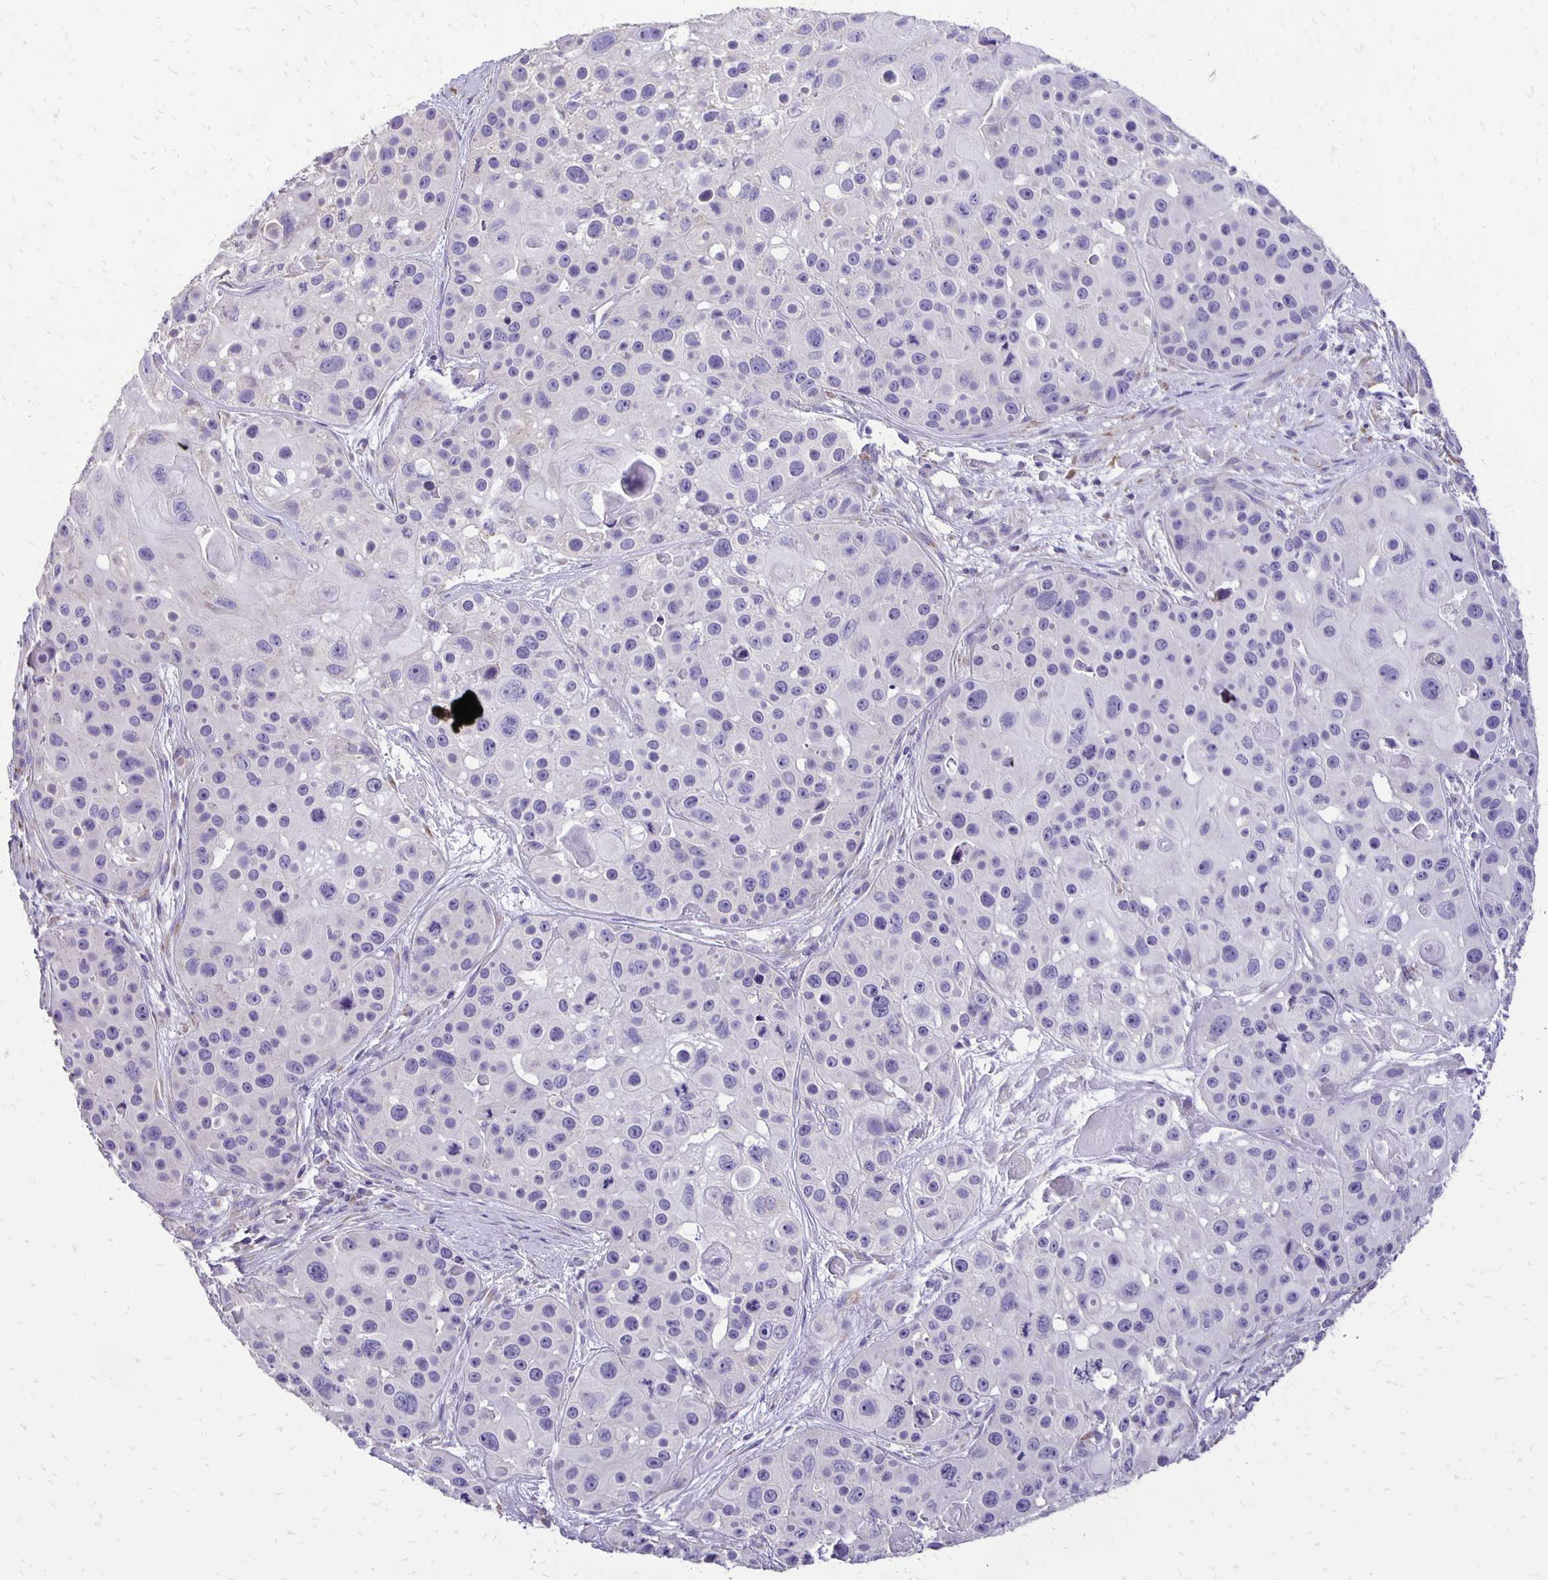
{"staining": {"intensity": "negative", "quantity": "none", "location": "none"}, "tissue": "skin cancer", "cell_type": "Tumor cells", "image_type": "cancer", "snomed": [{"axis": "morphology", "description": "Squamous cell carcinoma, NOS"}, {"axis": "topography", "description": "Skin"}], "caption": "Immunohistochemistry (IHC) micrograph of neoplastic tissue: skin cancer stained with DAB (3,3'-diaminobenzidine) shows no significant protein positivity in tumor cells.", "gene": "ANKRD45", "patient": {"sex": "male", "age": 92}}